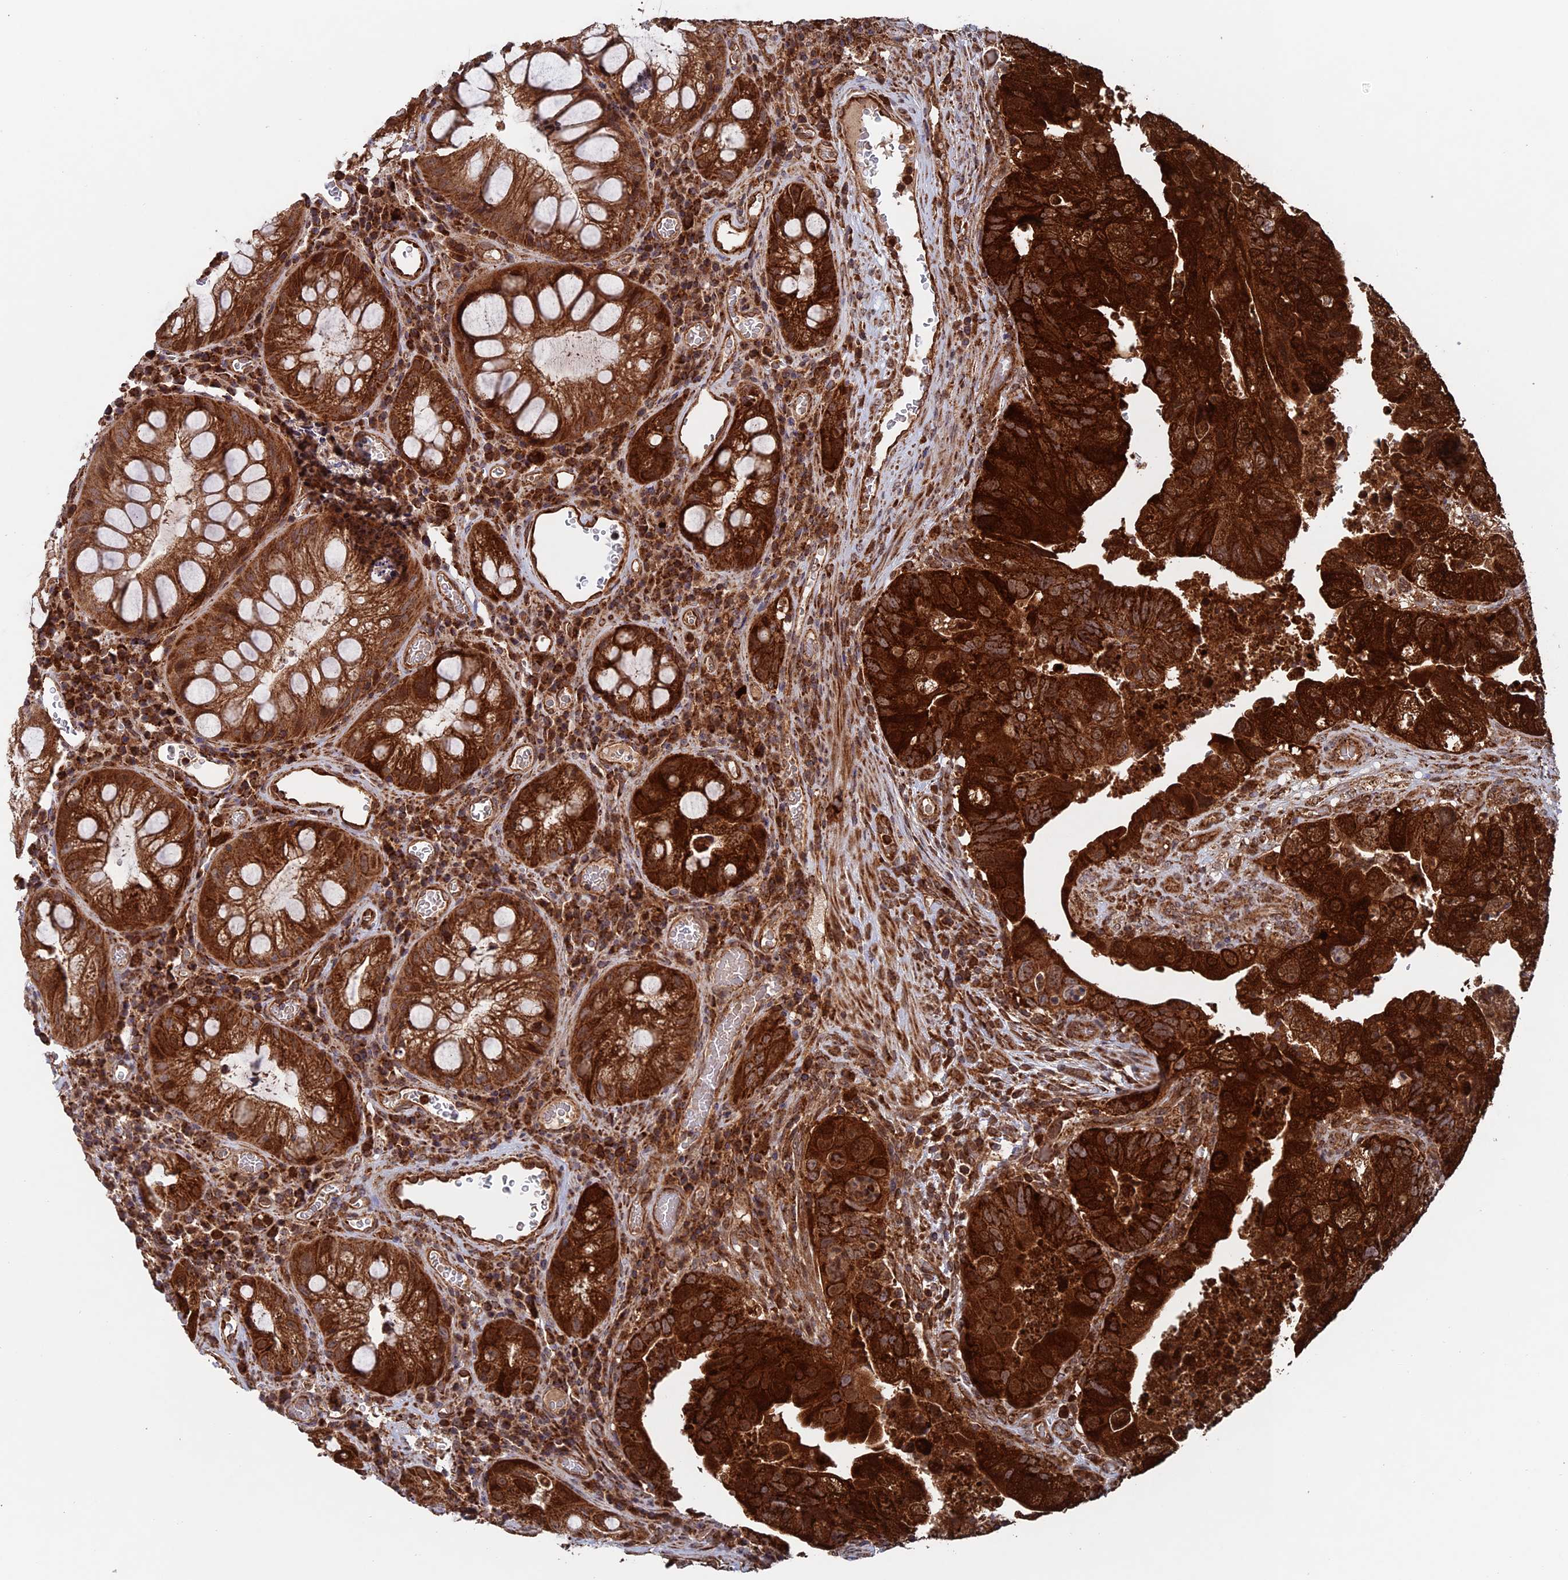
{"staining": {"intensity": "strong", "quantity": ">75%", "location": "cytoplasmic/membranous"}, "tissue": "colorectal cancer", "cell_type": "Tumor cells", "image_type": "cancer", "snomed": [{"axis": "morphology", "description": "Adenocarcinoma, NOS"}, {"axis": "topography", "description": "Rectum"}], "caption": "Colorectal cancer stained with immunohistochemistry displays strong cytoplasmic/membranous staining in about >75% of tumor cells.", "gene": "DTYMK", "patient": {"sex": "male", "age": 63}}